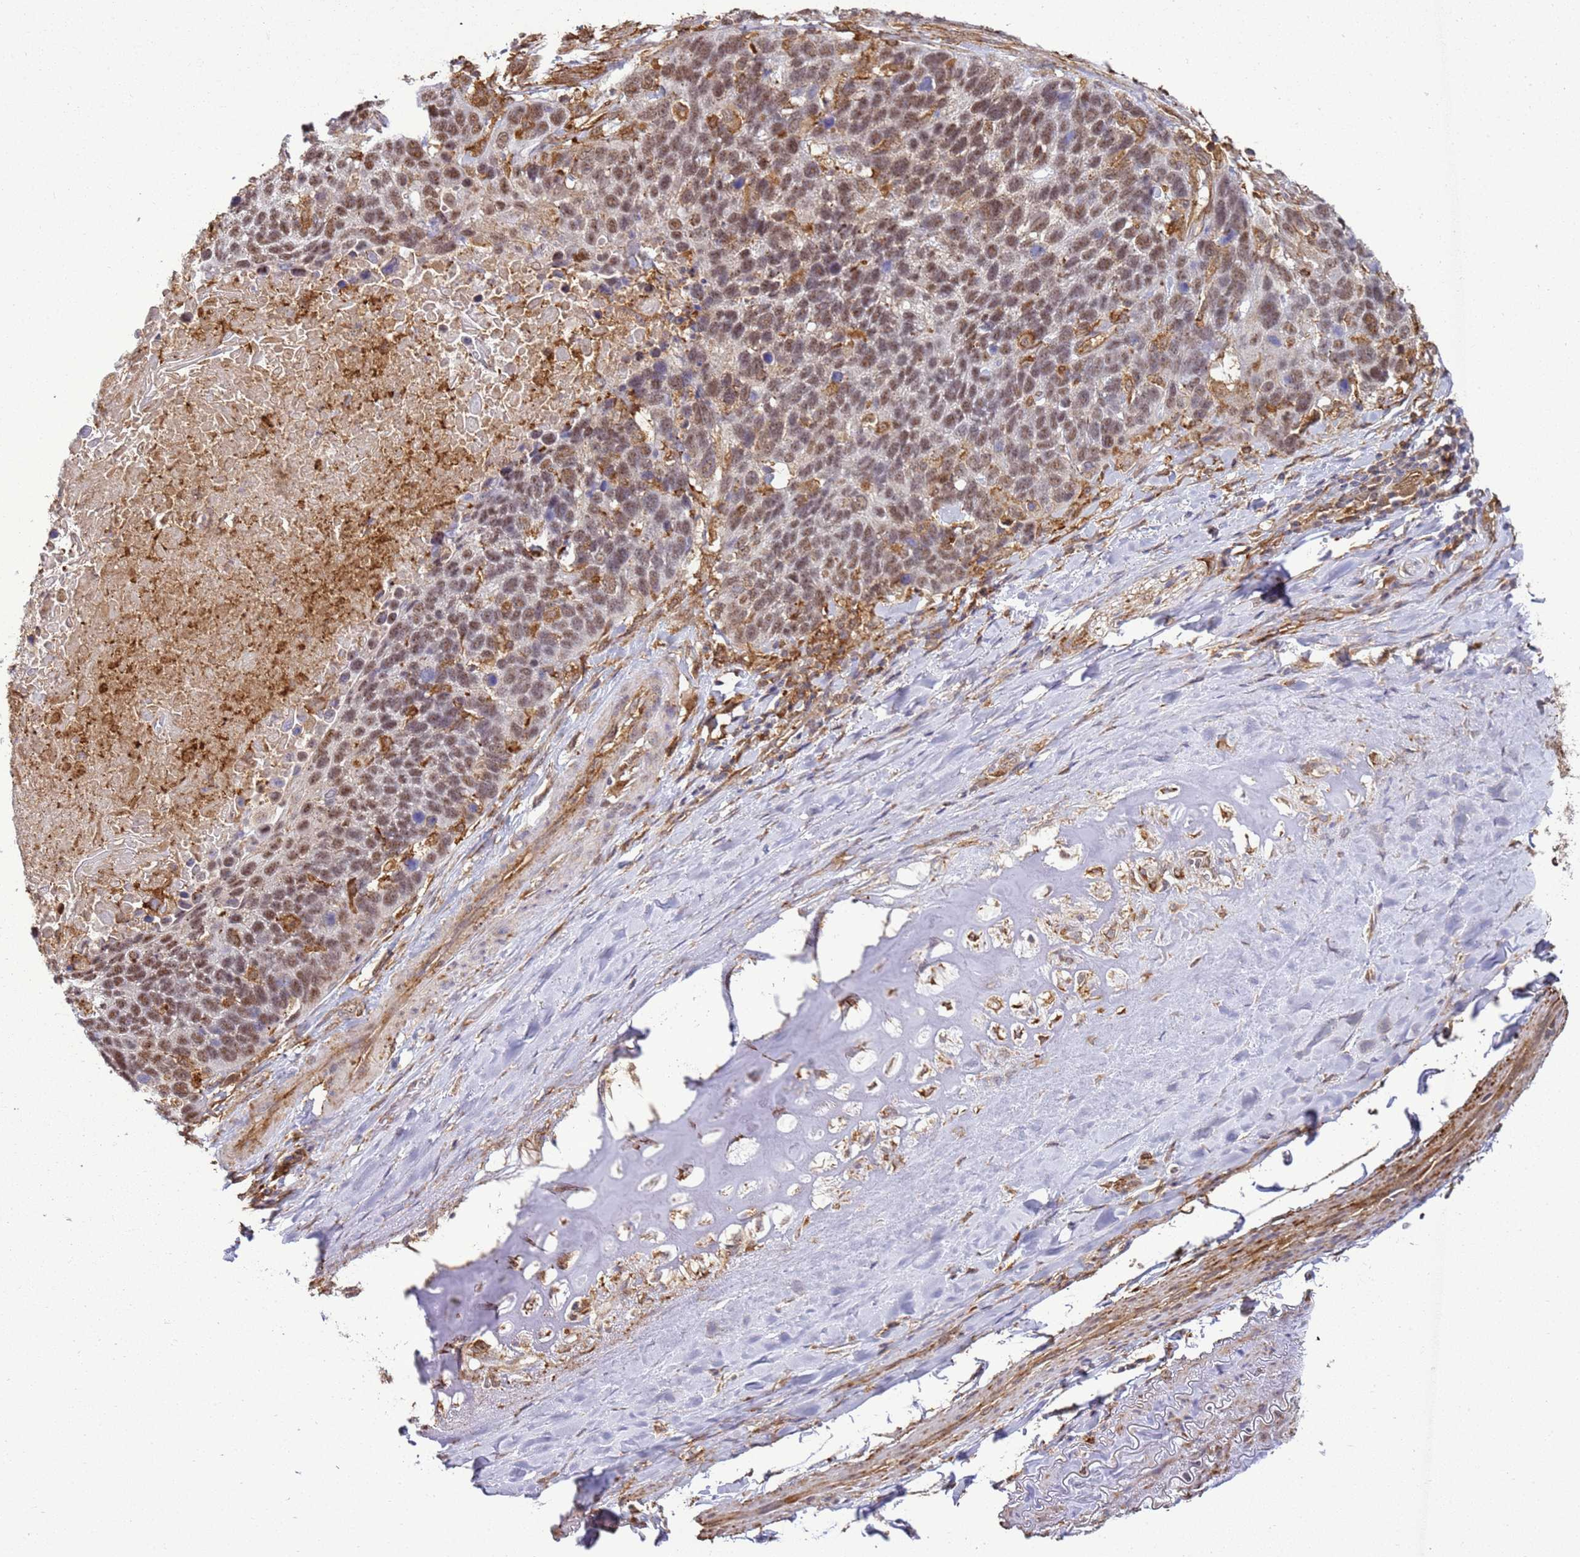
{"staining": {"intensity": "moderate", "quantity": ">75%", "location": "nuclear"}, "tissue": "lung cancer", "cell_type": "Tumor cells", "image_type": "cancer", "snomed": [{"axis": "morphology", "description": "Squamous cell carcinoma, NOS"}, {"axis": "topography", "description": "Lung"}], "caption": "The histopathology image demonstrates staining of lung squamous cell carcinoma, revealing moderate nuclear protein staining (brown color) within tumor cells. (Stains: DAB (3,3'-diaminobenzidine) in brown, nuclei in blue, Microscopy: brightfield microscopy at high magnification).", "gene": "GABRE", "patient": {"sex": "male", "age": 66}}